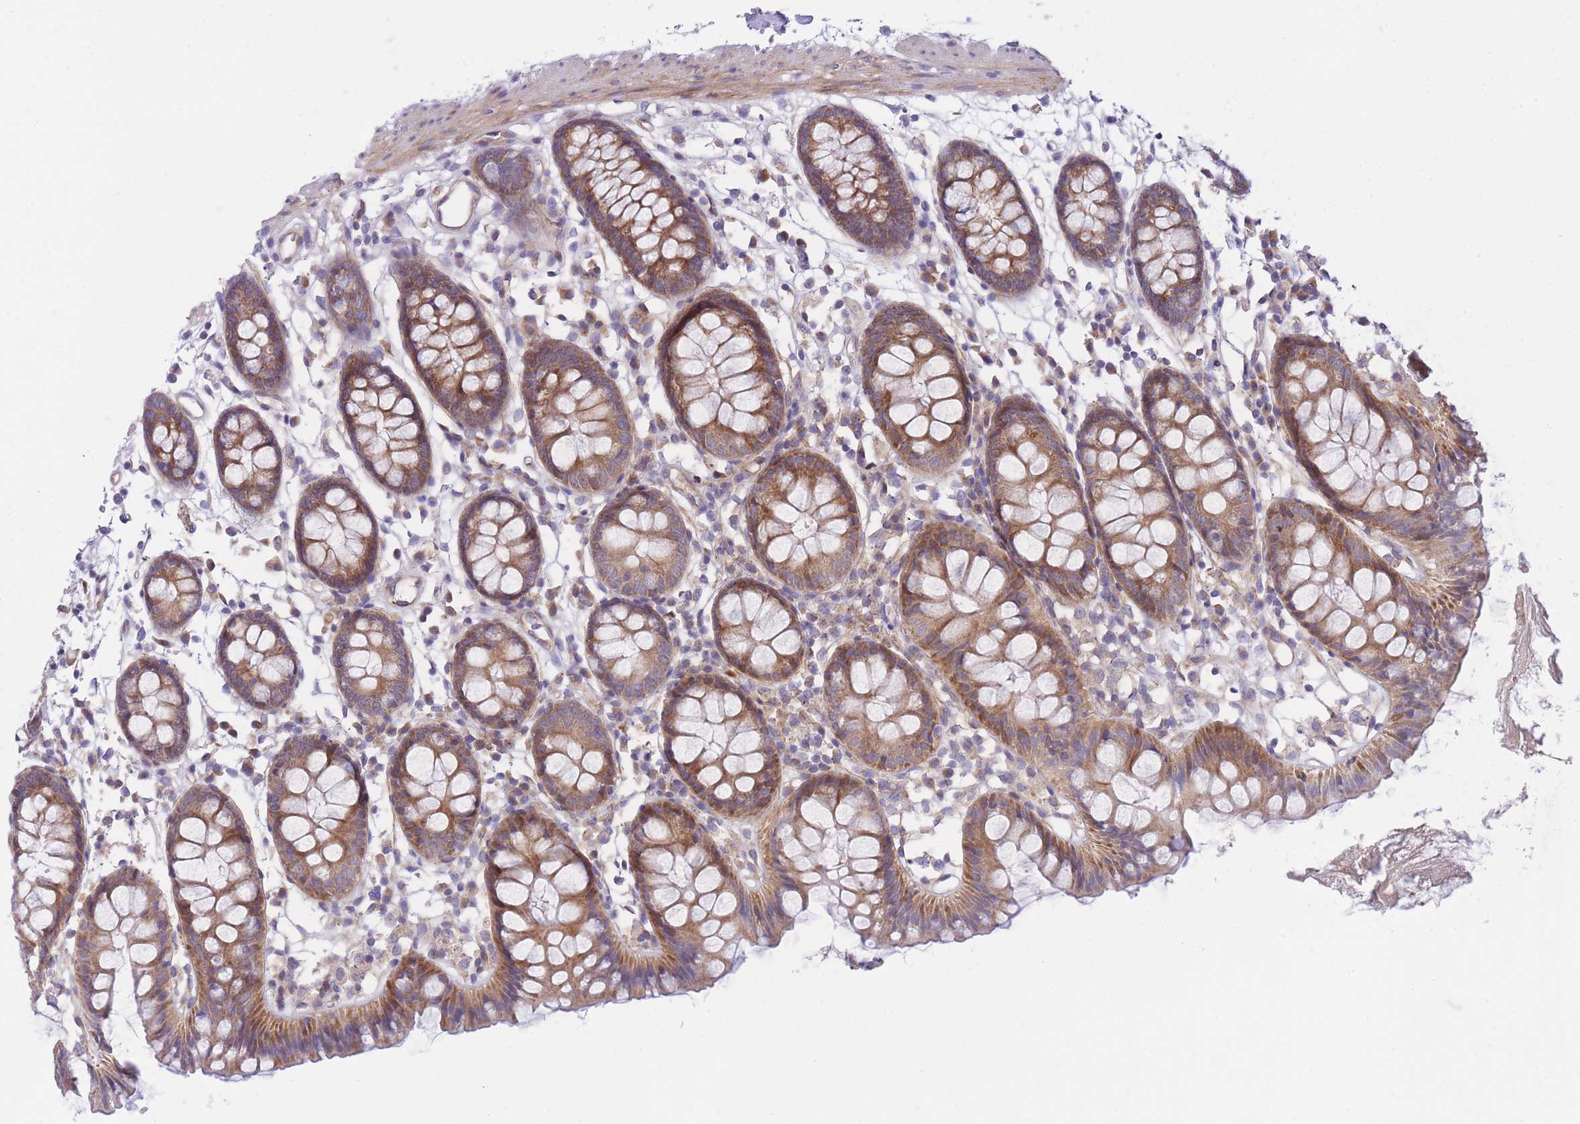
{"staining": {"intensity": "moderate", "quantity": ">75%", "location": "cytoplasmic/membranous"}, "tissue": "colon", "cell_type": "Endothelial cells", "image_type": "normal", "snomed": [{"axis": "morphology", "description": "Normal tissue, NOS"}, {"axis": "topography", "description": "Colon"}], "caption": "Protein analysis of normal colon demonstrates moderate cytoplasmic/membranous staining in about >75% of endothelial cells.", "gene": "CHAC1", "patient": {"sex": "female", "age": 84}}